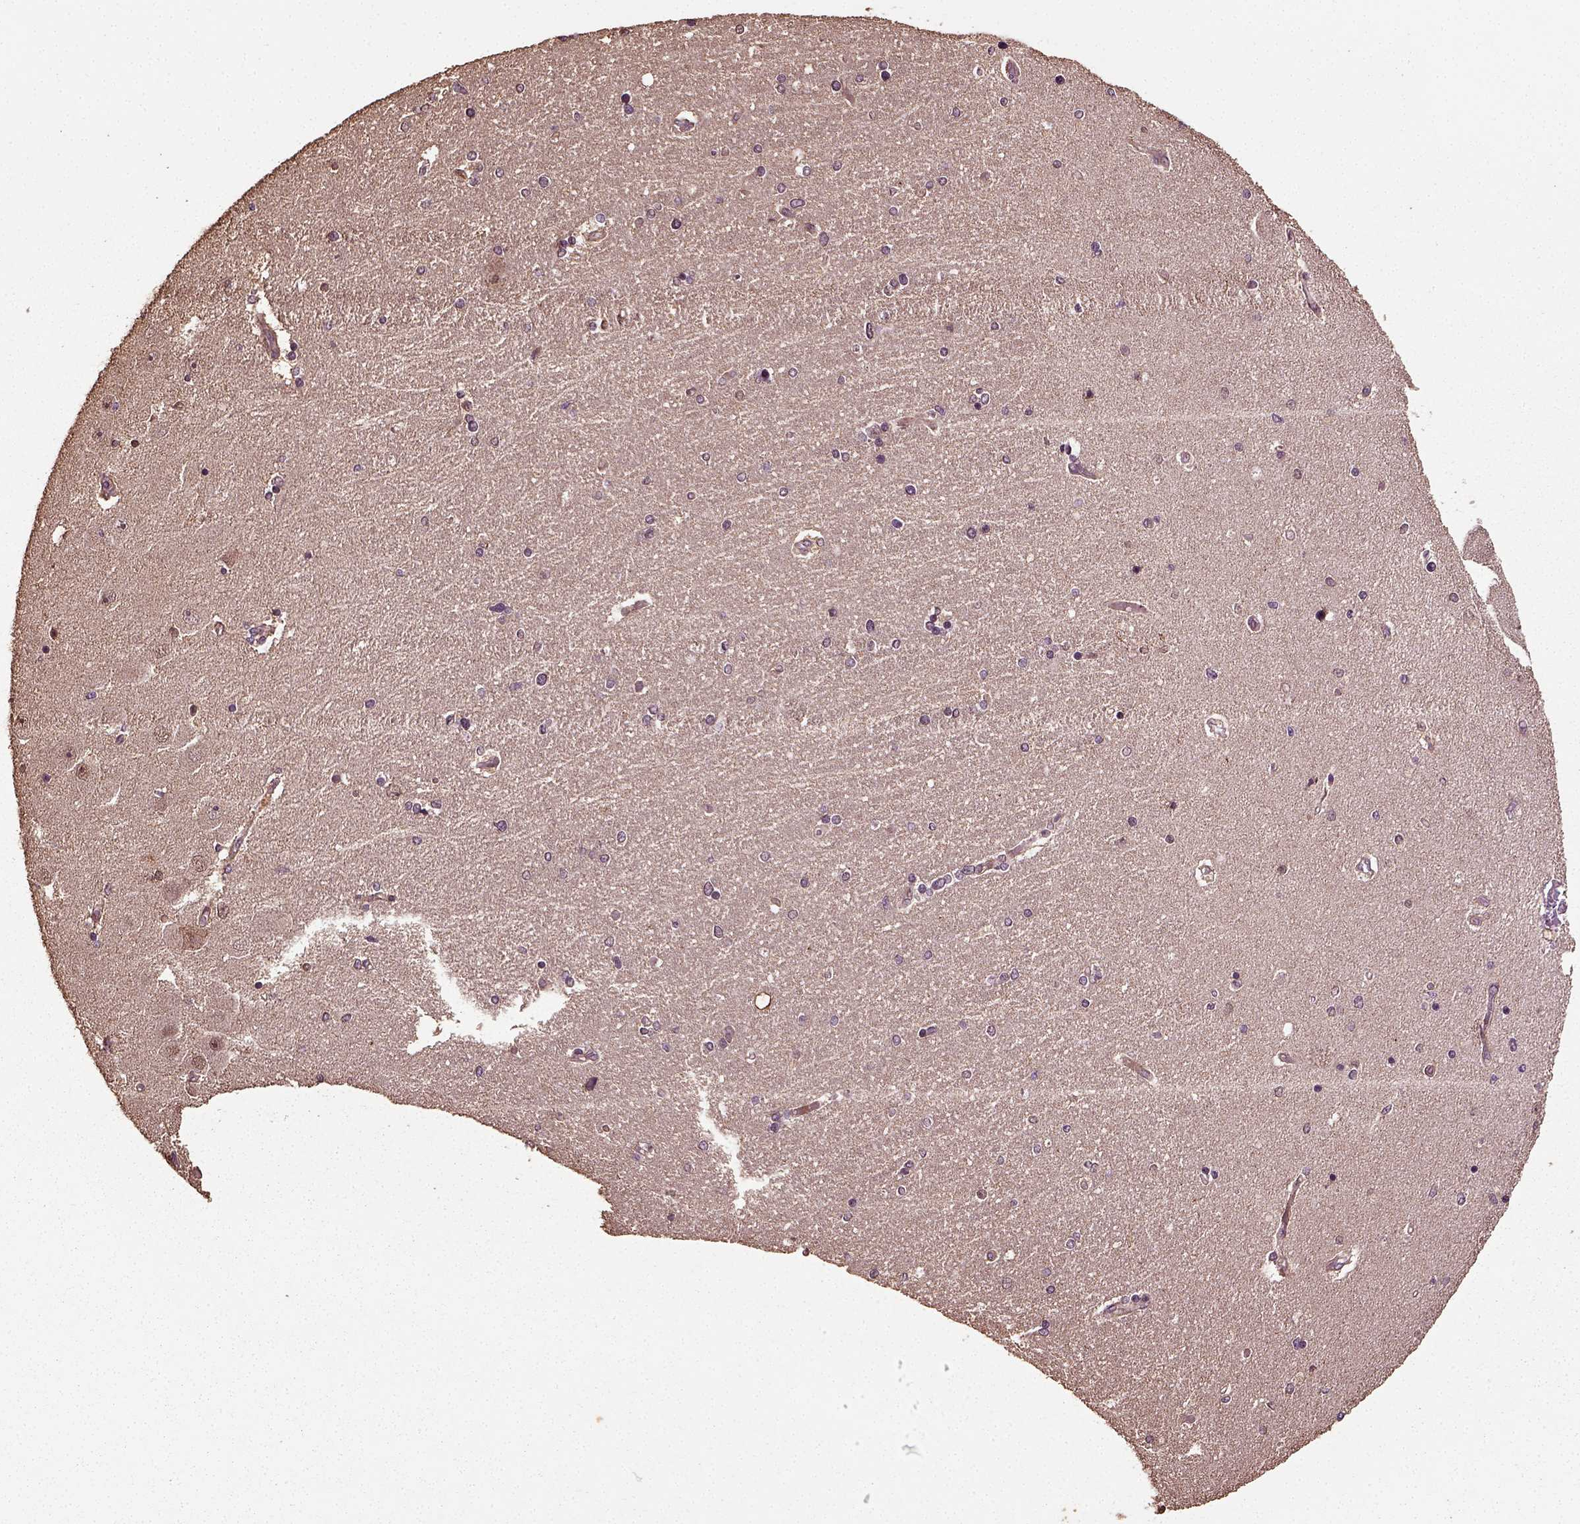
{"staining": {"intensity": "moderate", "quantity": "<25%", "location": "cytoplasmic/membranous"}, "tissue": "hippocampus", "cell_type": "Glial cells", "image_type": "normal", "snomed": [{"axis": "morphology", "description": "Normal tissue, NOS"}, {"axis": "topography", "description": "Hippocampus"}], "caption": "Immunohistochemical staining of benign human hippocampus demonstrates low levels of moderate cytoplasmic/membranous positivity in approximately <25% of glial cells. Ihc stains the protein of interest in brown and the nuclei are stained blue.", "gene": "ERV3", "patient": {"sex": "female", "age": 54}}